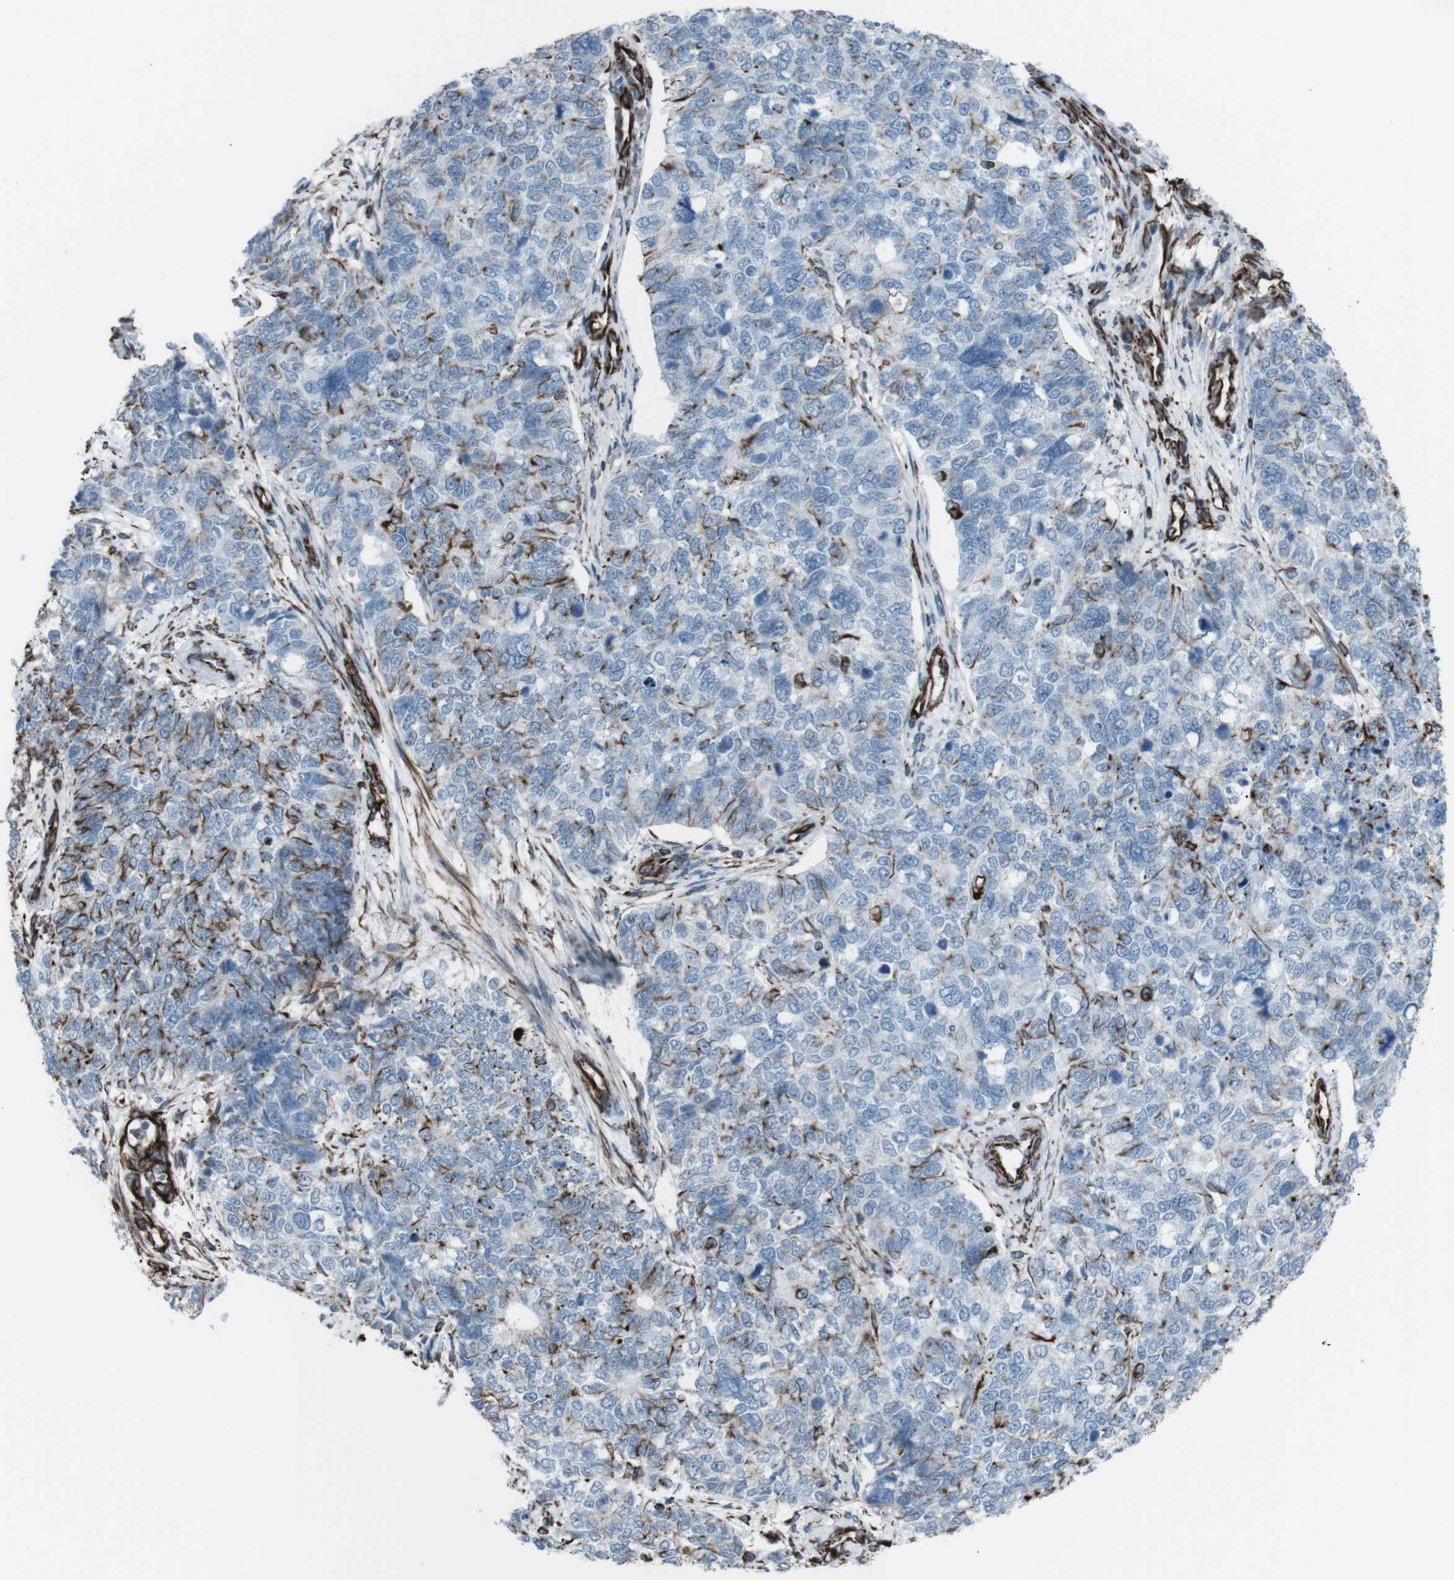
{"staining": {"intensity": "strong", "quantity": "<25%", "location": "cytoplasmic/membranous"}, "tissue": "cervical cancer", "cell_type": "Tumor cells", "image_type": "cancer", "snomed": [{"axis": "morphology", "description": "Squamous cell carcinoma, NOS"}, {"axis": "topography", "description": "Cervix"}], "caption": "Immunohistochemical staining of cervical cancer (squamous cell carcinoma) reveals medium levels of strong cytoplasmic/membranous protein positivity in approximately <25% of tumor cells.", "gene": "ZDHHC6", "patient": {"sex": "female", "age": 63}}